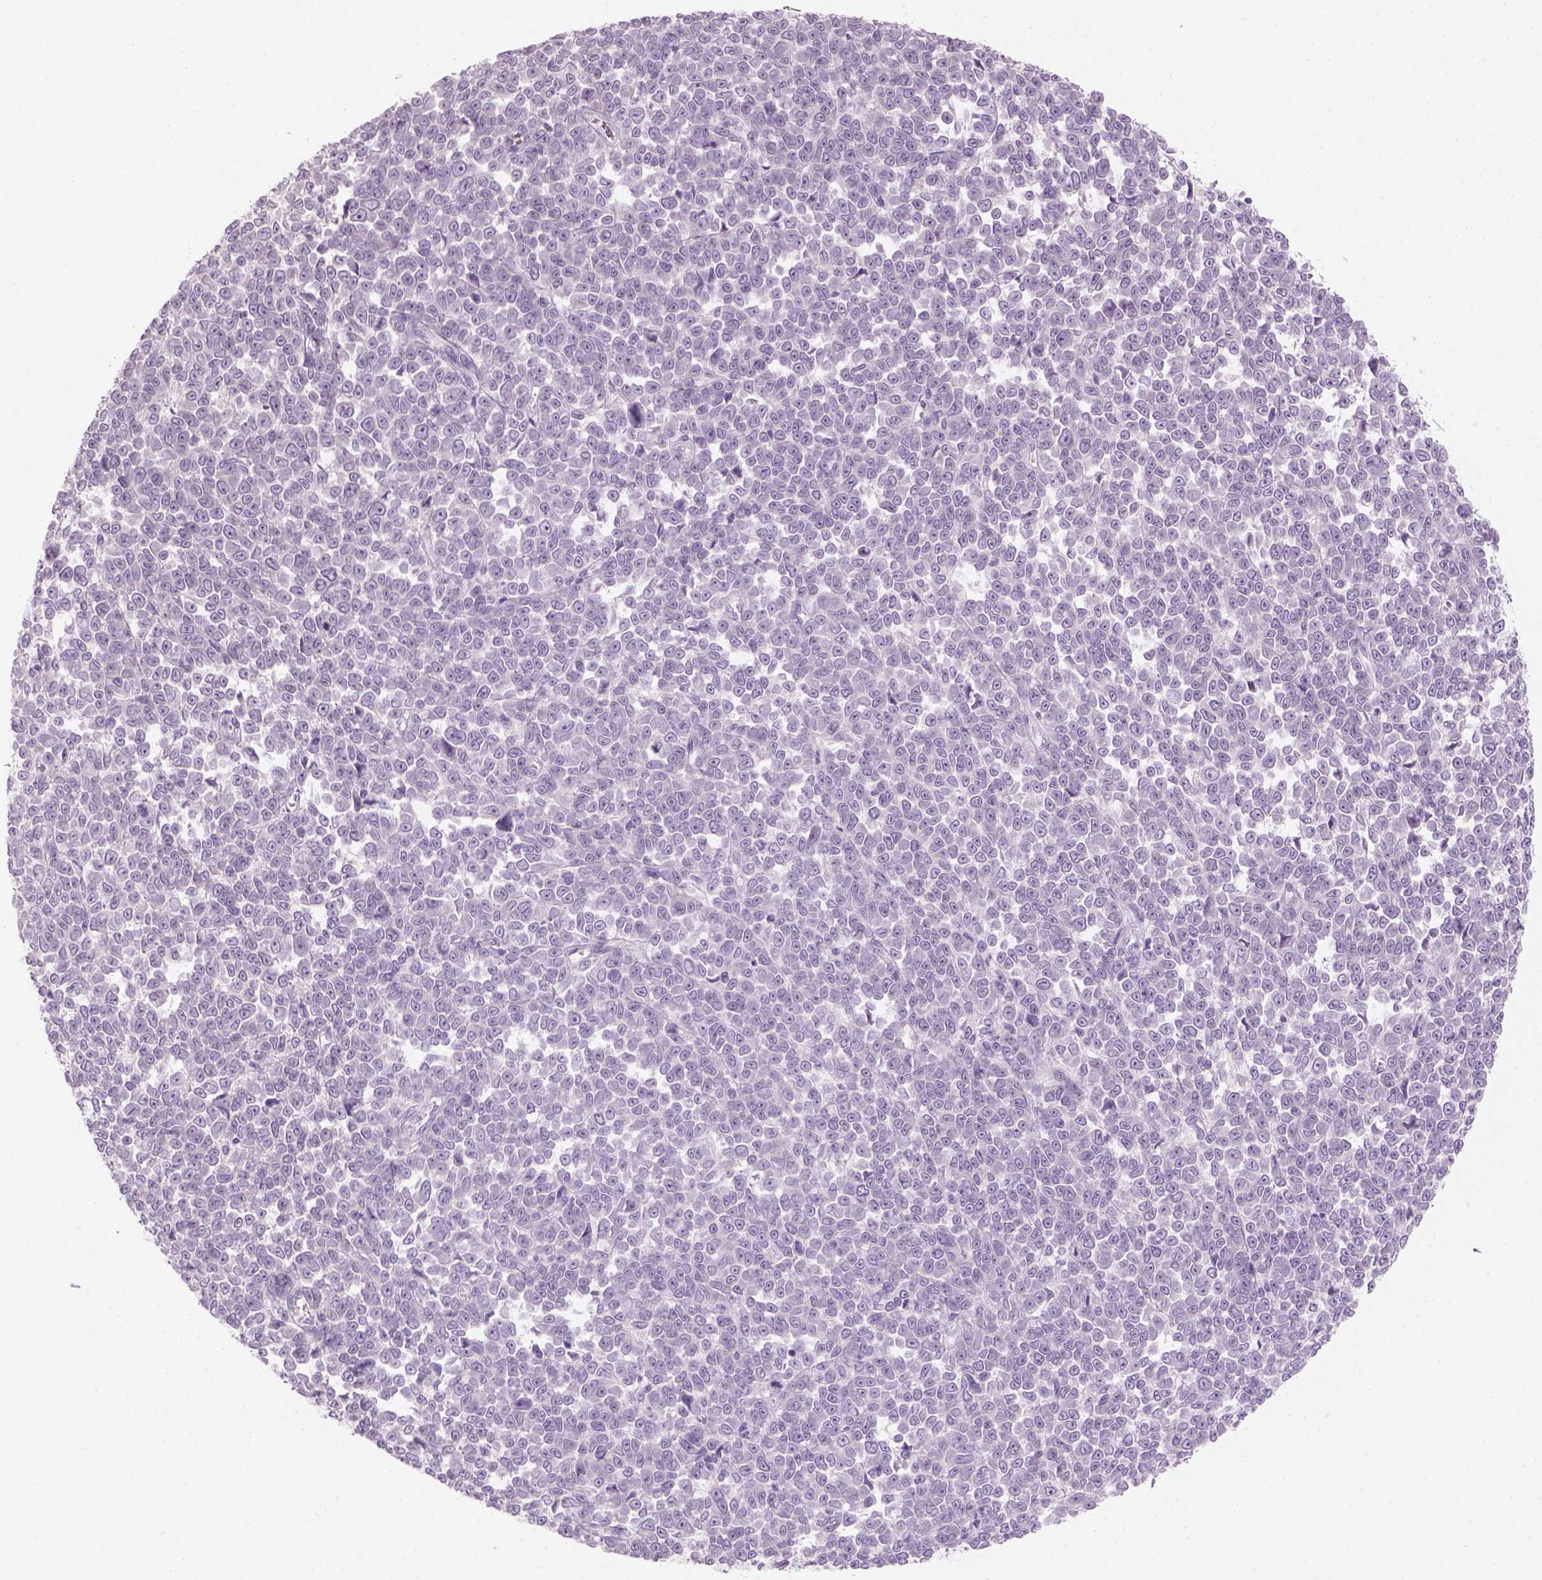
{"staining": {"intensity": "negative", "quantity": "none", "location": "none"}, "tissue": "melanoma", "cell_type": "Tumor cells", "image_type": "cancer", "snomed": [{"axis": "morphology", "description": "Malignant melanoma, NOS"}, {"axis": "topography", "description": "Skin"}], "caption": "Image shows no protein staining in tumor cells of melanoma tissue. The staining was performed using DAB to visualize the protein expression in brown, while the nuclei were stained in blue with hematoxylin (Magnification: 20x).", "gene": "KRT25", "patient": {"sex": "female", "age": 95}}